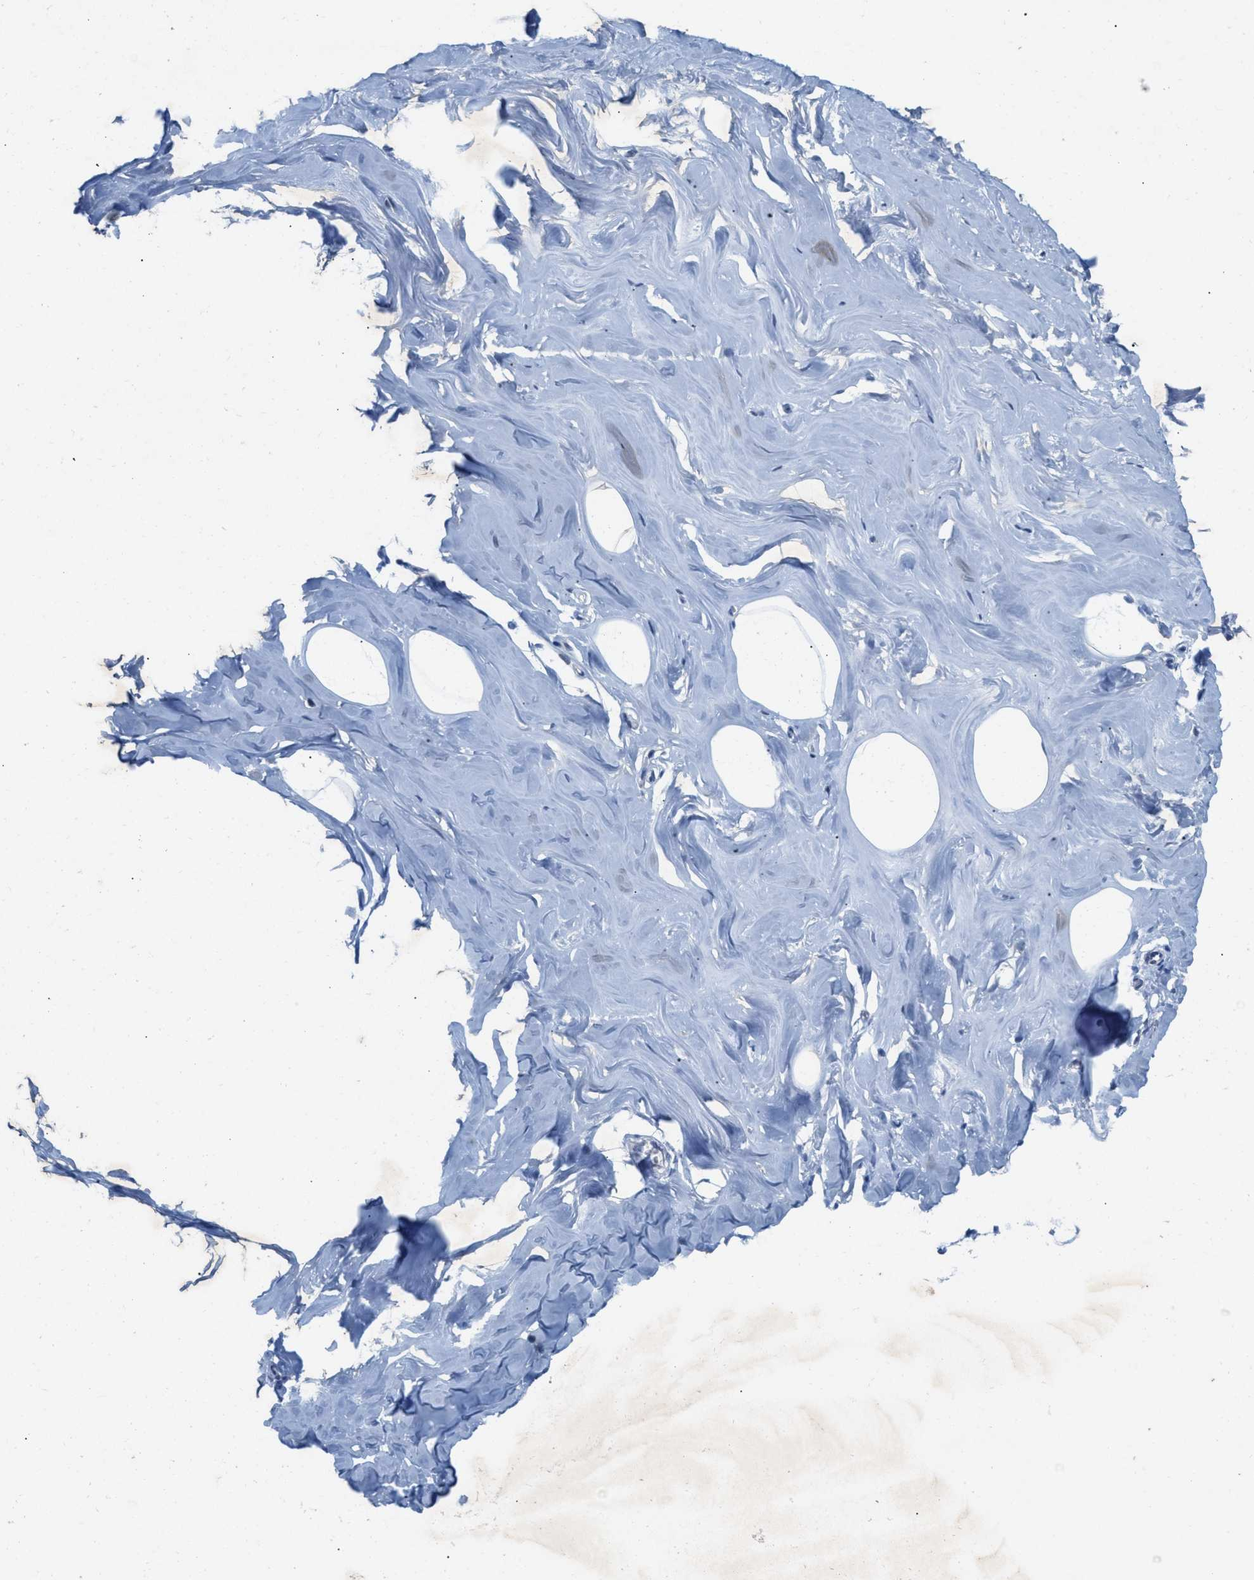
{"staining": {"intensity": "negative", "quantity": "none", "location": "none"}, "tissue": "adipose tissue", "cell_type": "Adipocytes", "image_type": "normal", "snomed": [{"axis": "morphology", "description": "Normal tissue, NOS"}, {"axis": "morphology", "description": "Fibrosis, NOS"}, {"axis": "topography", "description": "Breast"}, {"axis": "topography", "description": "Adipose tissue"}], "caption": "The micrograph demonstrates no significant positivity in adipocytes of adipose tissue. (Stains: DAB immunohistochemistry (IHC) with hematoxylin counter stain, Microscopy: brightfield microscopy at high magnification).", "gene": "WIPI2", "patient": {"sex": "female", "age": 39}}